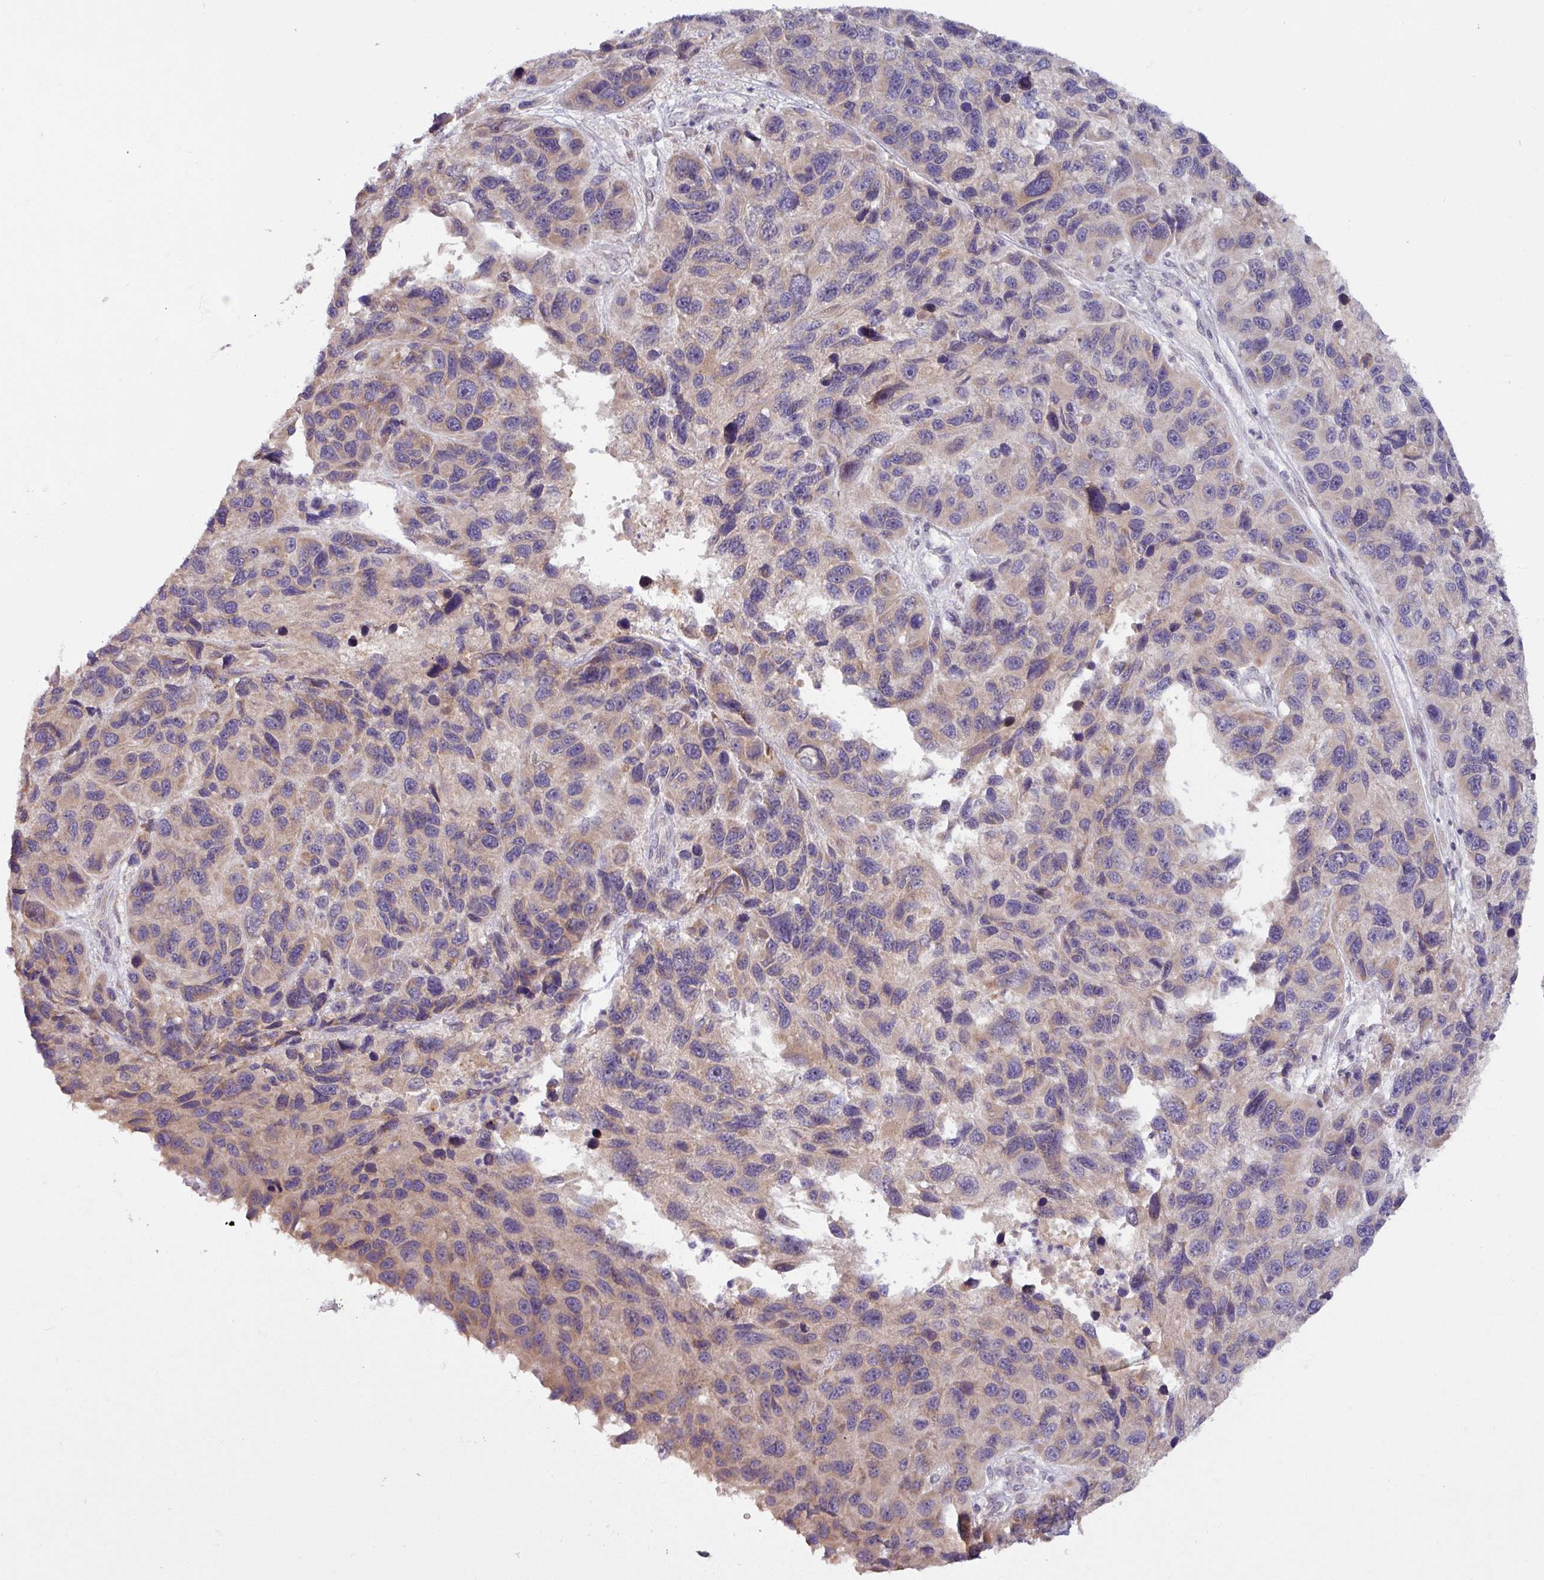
{"staining": {"intensity": "weak", "quantity": "25%-75%", "location": "cytoplasmic/membranous"}, "tissue": "melanoma", "cell_type": "Tumor cells", "image_type": "cancer", "snomed": [{"axis": "morphology", "description": "Malignant melanoma, NOS"}, {"axis": "topography", "description": "Skin"}], "caption": "Immunohistochemistry (DAB) staining of human melanoma exhibits weak cytoplasmic/membranous protein positivity in about 25%-75% of tumor cells. The staining was performed using DAB (3,3'-diaminobenzidine) to visualize the protein expression in brown, while the nuclei were stained in blue with hematoxylin (Magnification: 20x).", "gene": "OGFOD3", "patient": {"sex": "male", "age": 53}}